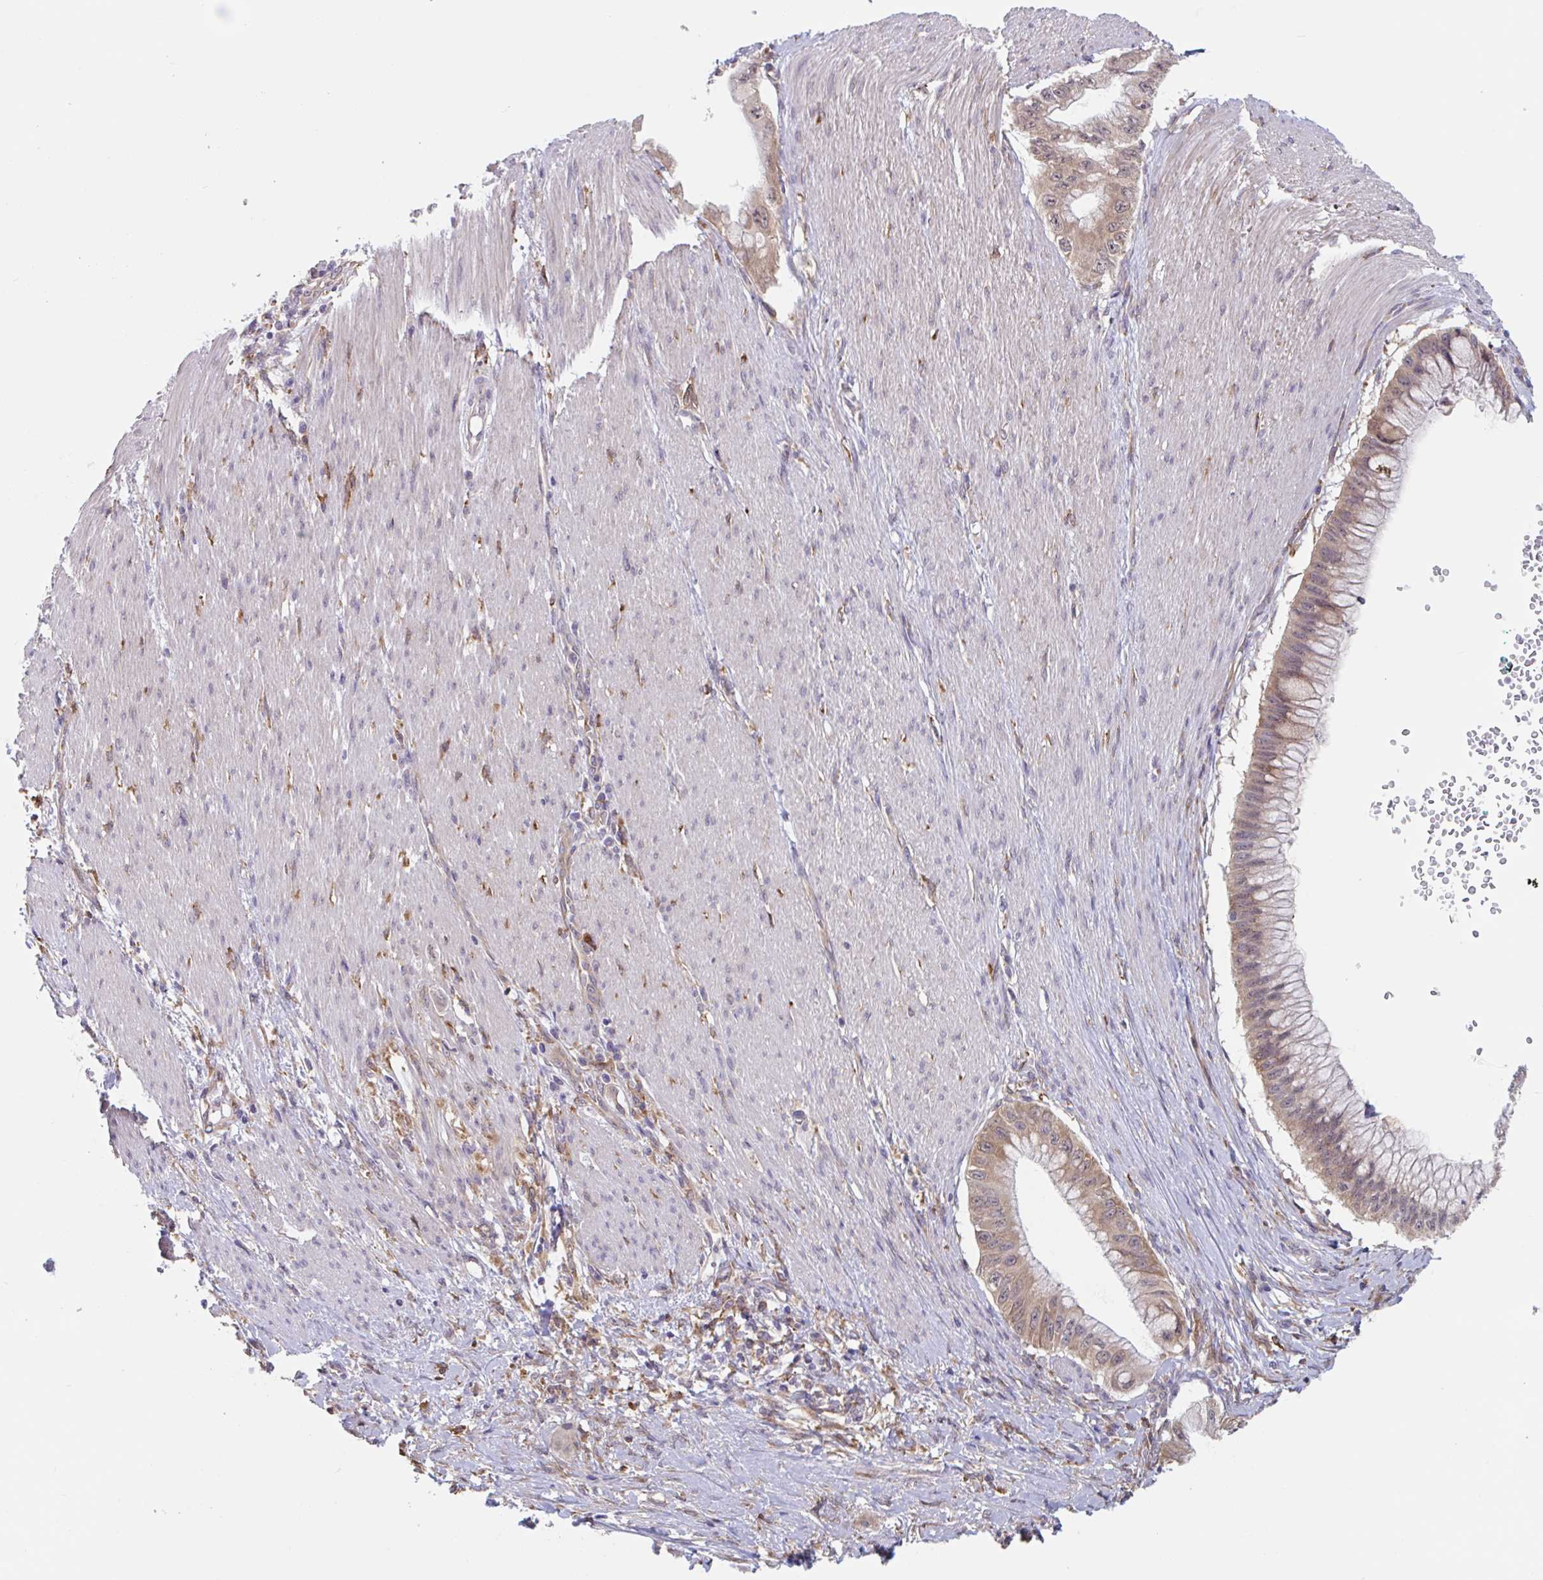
{"staining": {"intensity": "moderate", "quantity": ">75%", "location": "cytoplasmic/membranous,nuclear"}, "tissue": "pancreatic cancer", "cell_type": "Tumor cells", "image_type": "cancer", "snomed": [{"axis": "morphology", "description": "Adenocarcinoma, NOS"}, {"axis": "topography", "description": "Pancreas"}], "caption": "Immunohistochemical staining of pancreatic adenocarcinoma reveals medium levels of moderate cytoplasmic/membranous and nuclear expression in about >75% of tumor cells.", "gene": "SNX8", "patient": {"sex": "male", "age": 48}}